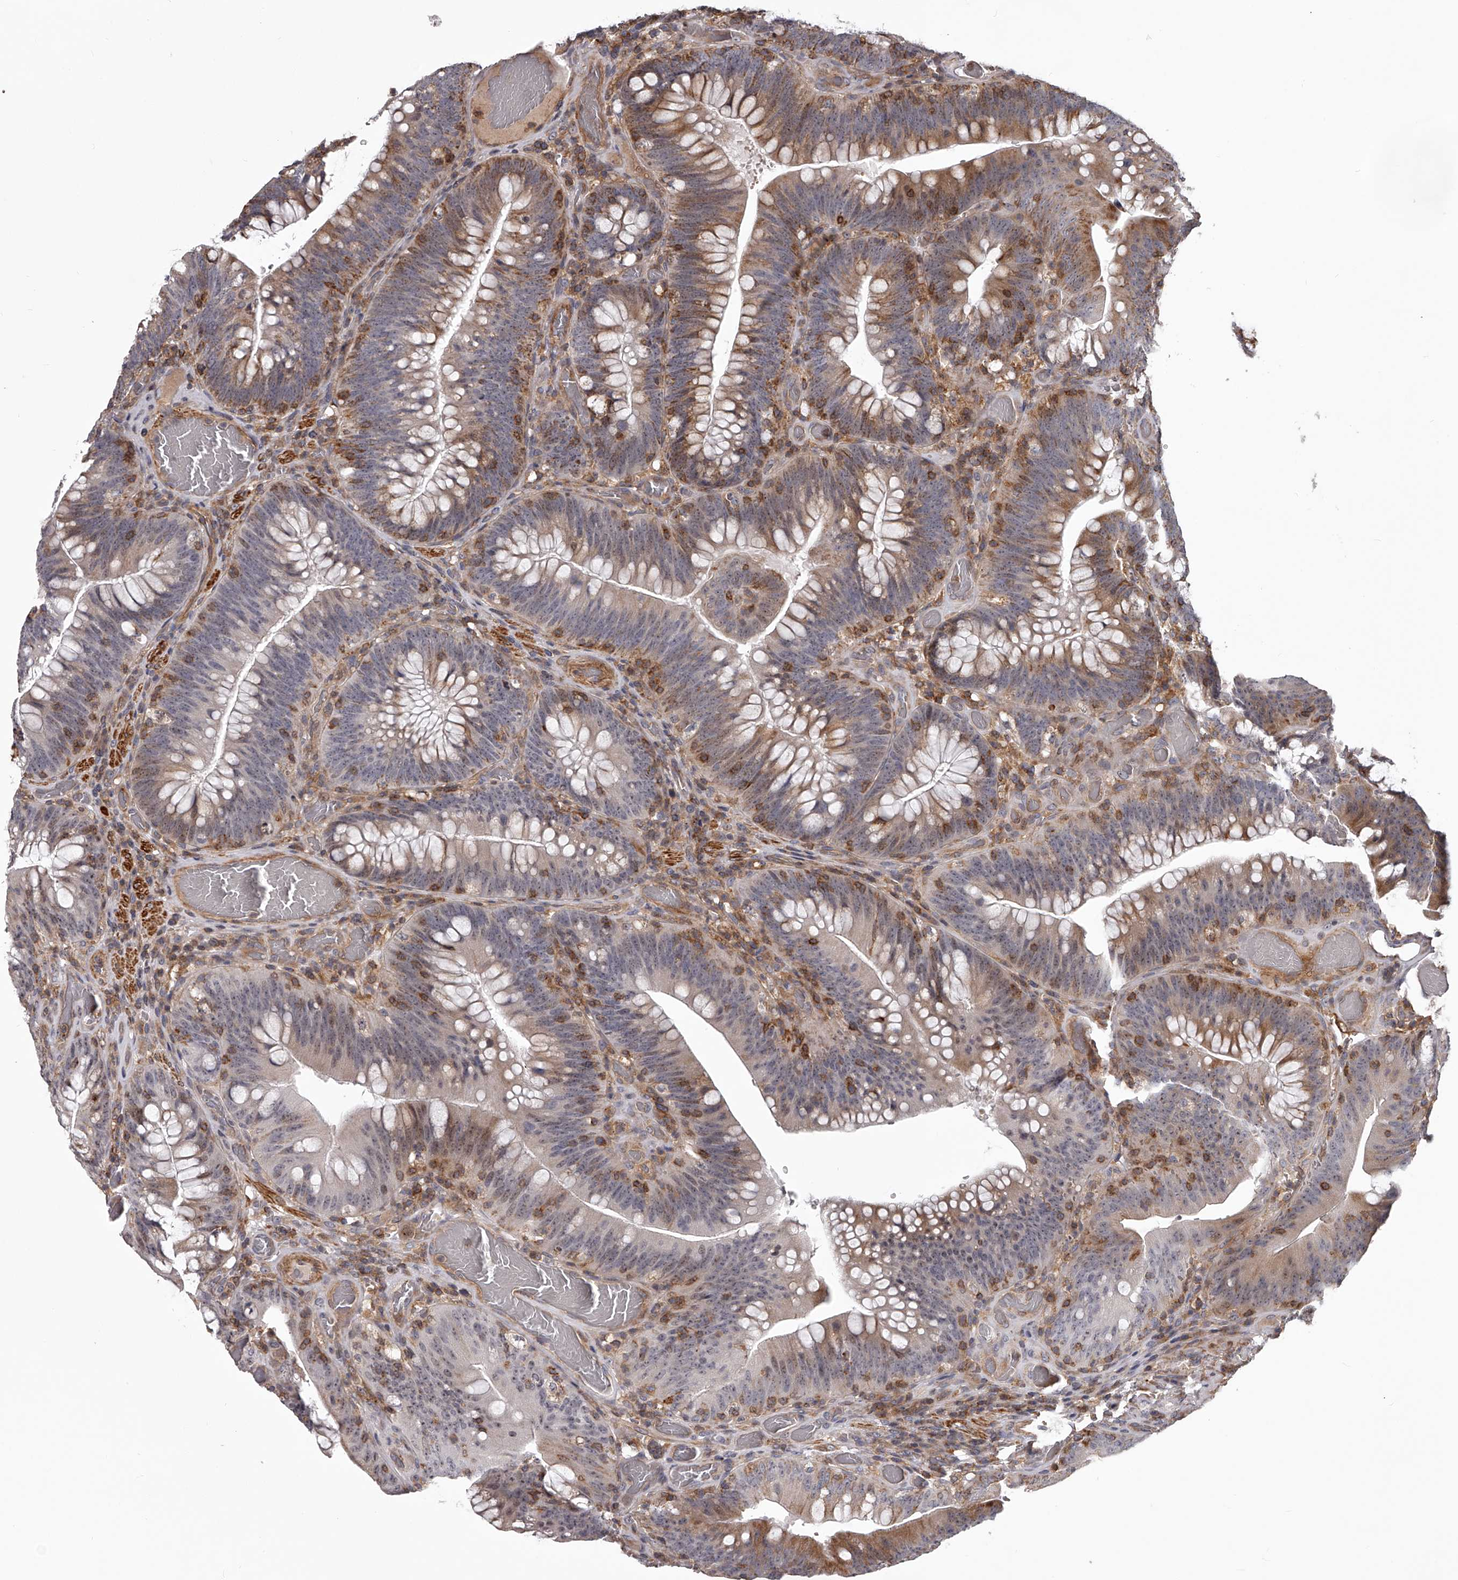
{"staining": {"intensity": "moderate", "quantity": "25%-75%", "location": "cytoplasmic/membranous,nuclear"}, "tissue": "colorectal cancer", "cell_type": "Tumor cells", "image_type": "cancer", "snomed": [{"axis": "morphology", "description": "Normal tissue, NOS"}, {"axis": "topography", "description": "Colon"}], "caption": "Protein staining demonstrates moderate cytoplasmic/membranous and nuclear staining in about 25%-75% of tumor cells in colorectal cancer.", "gene": "RRP36", "patient": {"sex": "female", "age": 82}}